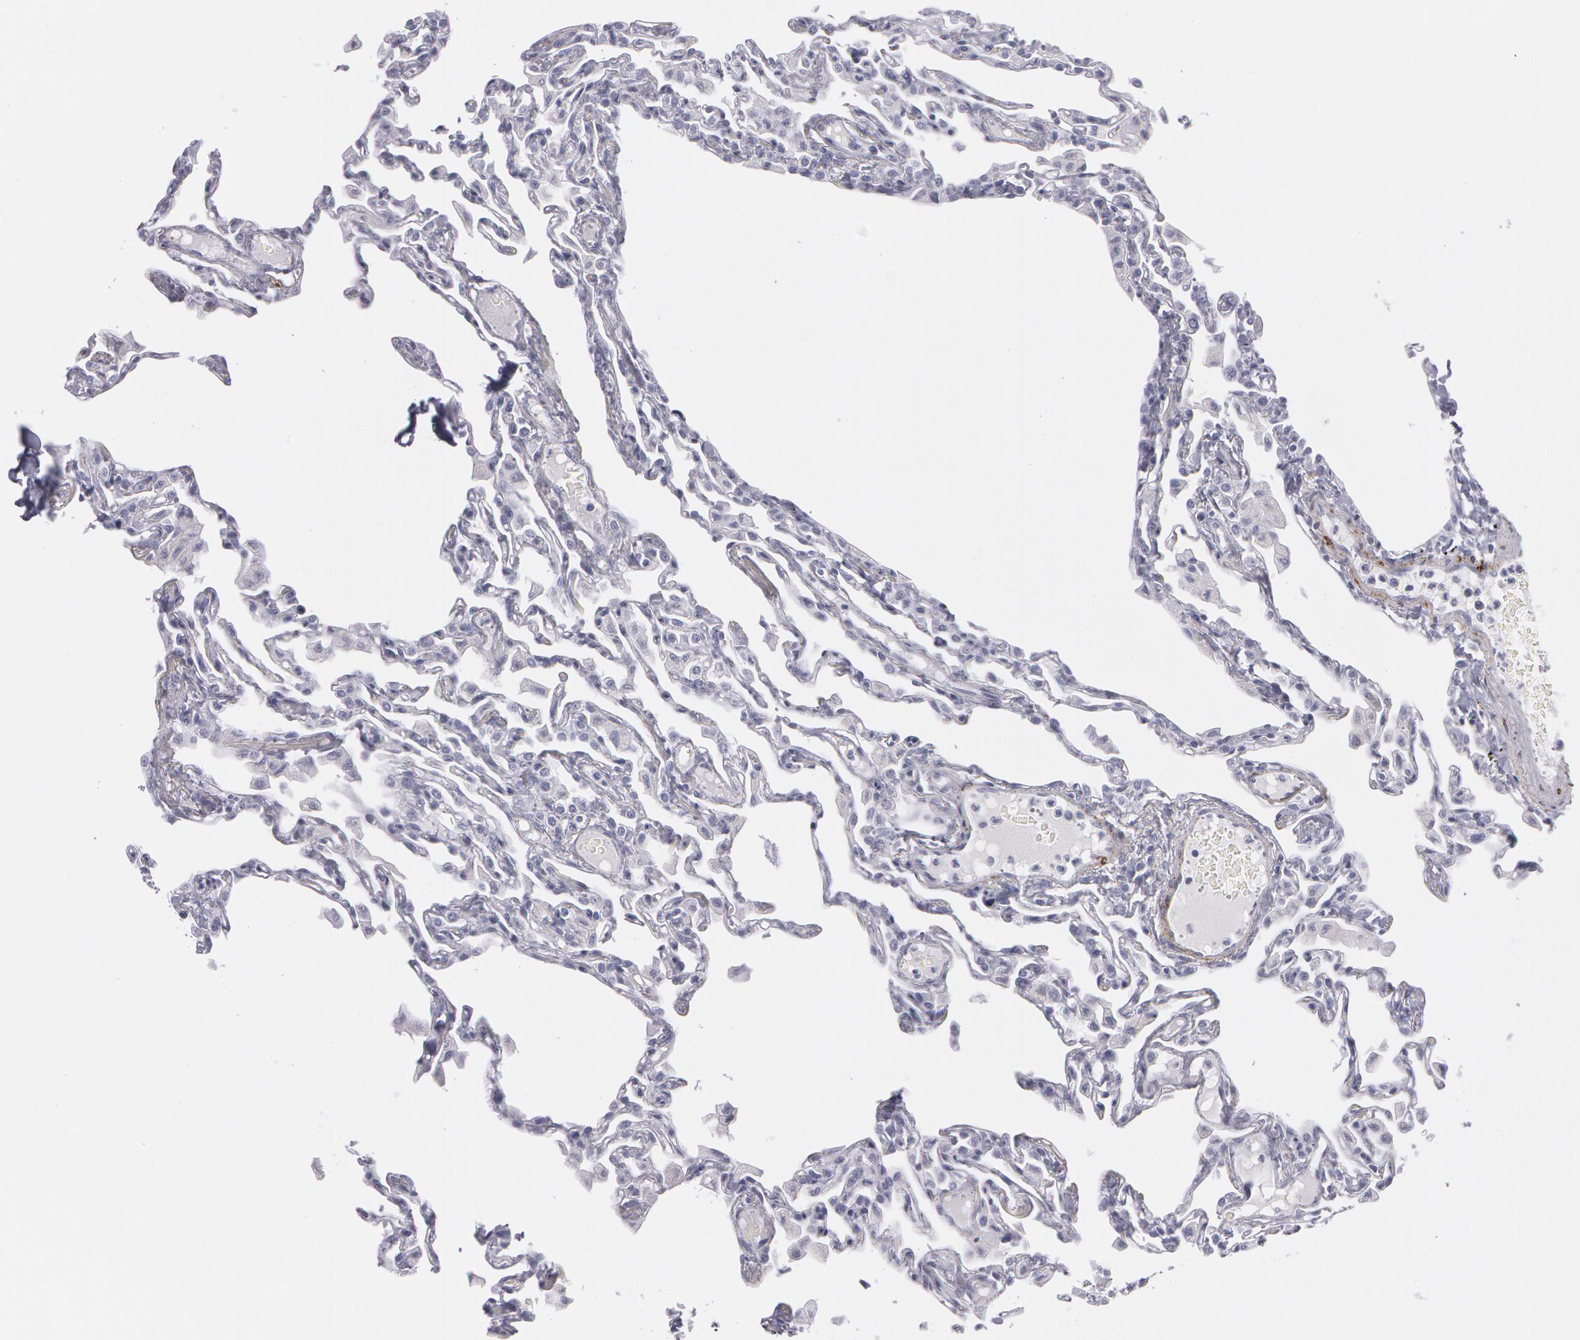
{"staining": {"intensity": "negative", "quantity": "none", "location": "none"}, "tissue": "lung", "cell_type": "Alveolar cells", "image_type": "normal", "snomed": [{"axis": "morphology", "description": "Normal tissue, NOS"}, {"axis": "topography", "description": "Lung"}], "caption": "The image displays no significant expression in alveolar cells of lung. The staining is performed using DAB brown chromogen with nuclei counter-stained in using hematoxylin.", "gene": "SNCG", "patient": {"sex": "female", "age": 49}}